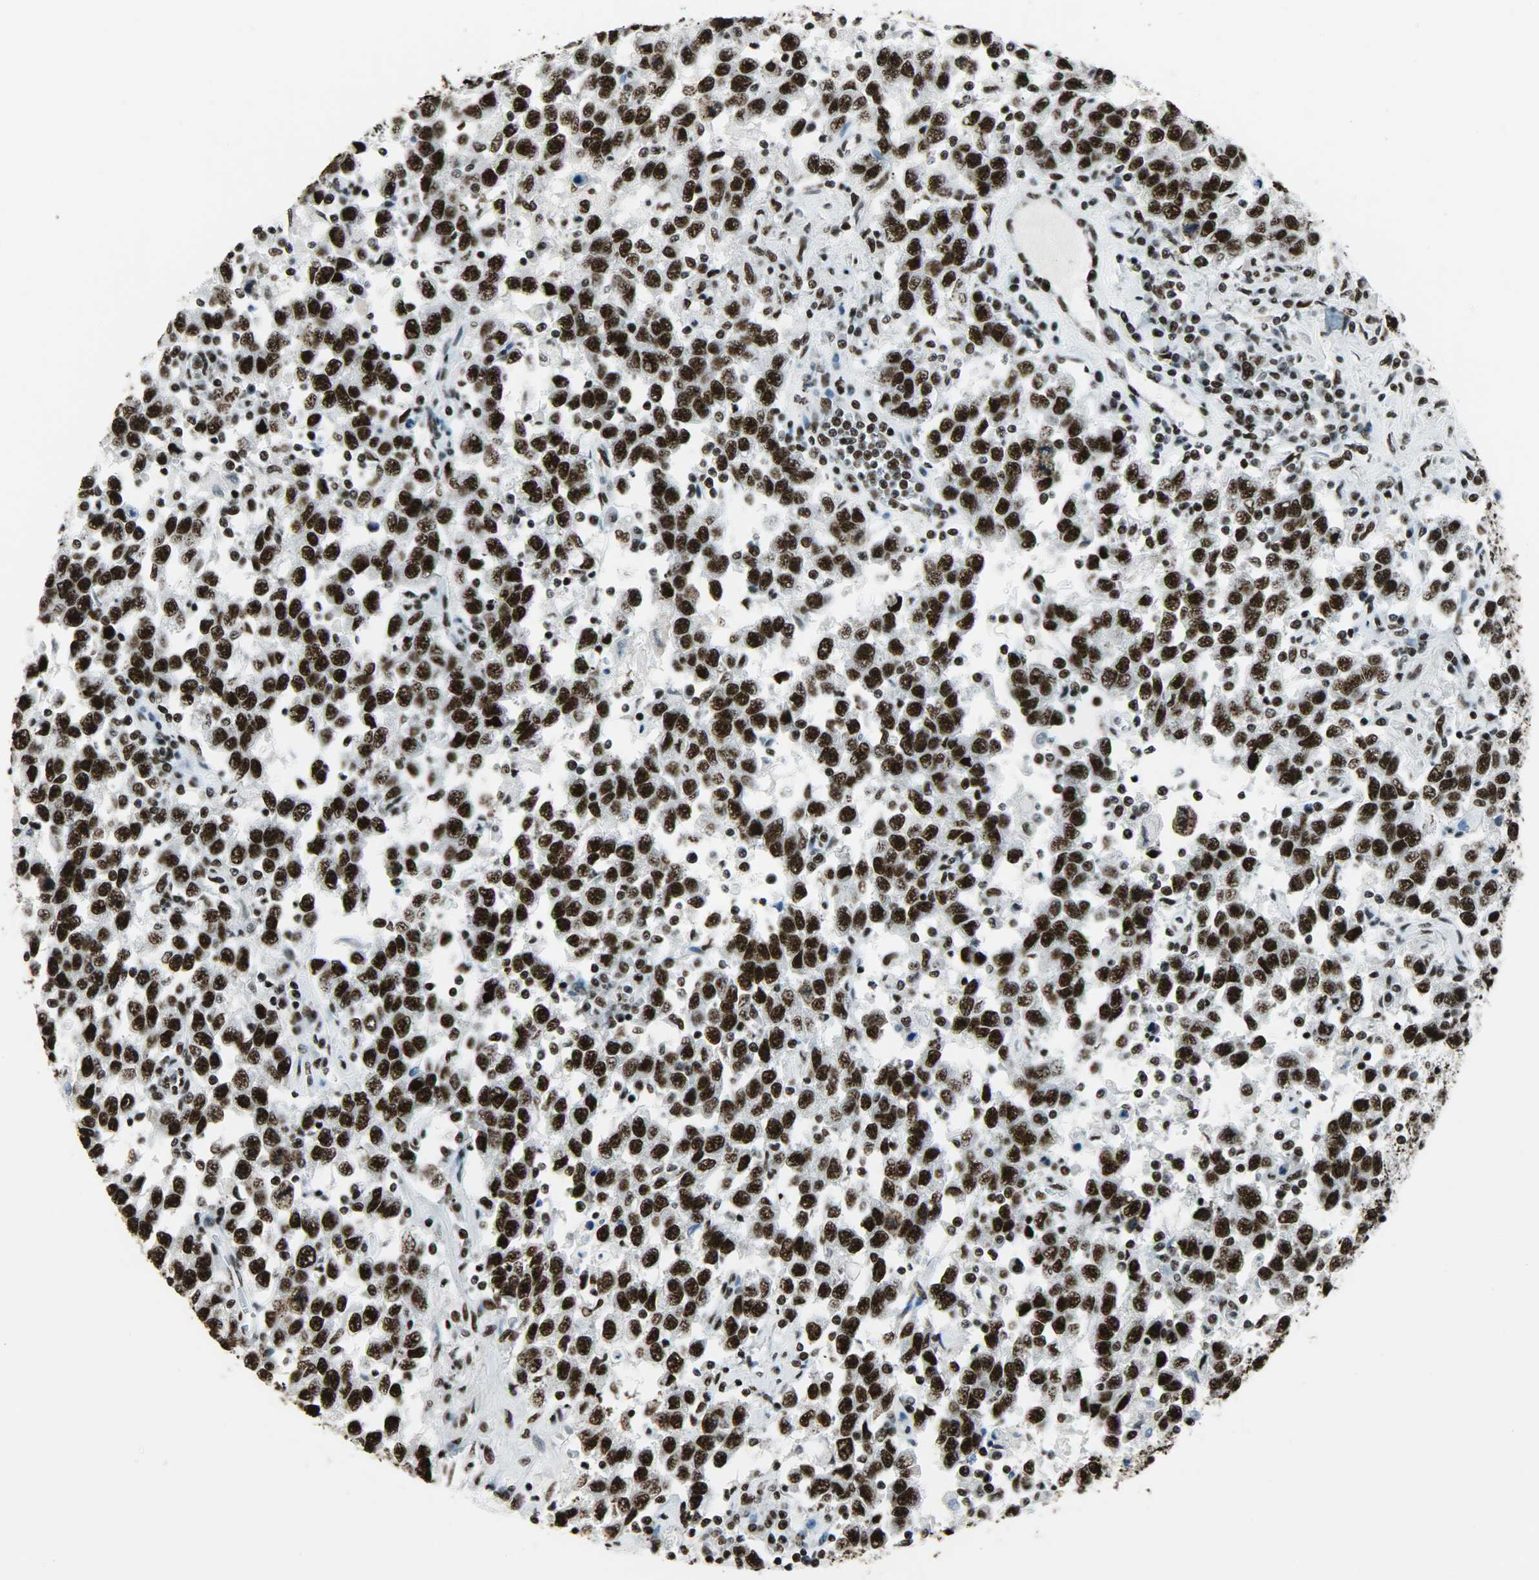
{"staining": {"intensity": "strong", "quantity": ">75%", "location": "nuclear"}, "tissue": "testis cancer", "cell_type": "Tumor cells", "image_type": "cancer", "snomed": [{"axis": "morphology", "description": "Seminoma, NOS"}, {"axis": "topography", "description": "Testis"}], "caption": "Strong nuclear protein expression is present in approximately >75% of tumor cells in testis cancer (seminoma). The protein is shown in brown color, while the nuclei are stained blue.", "gene": "SNRPA", "patient": {"sex": "male", "age": 41}}